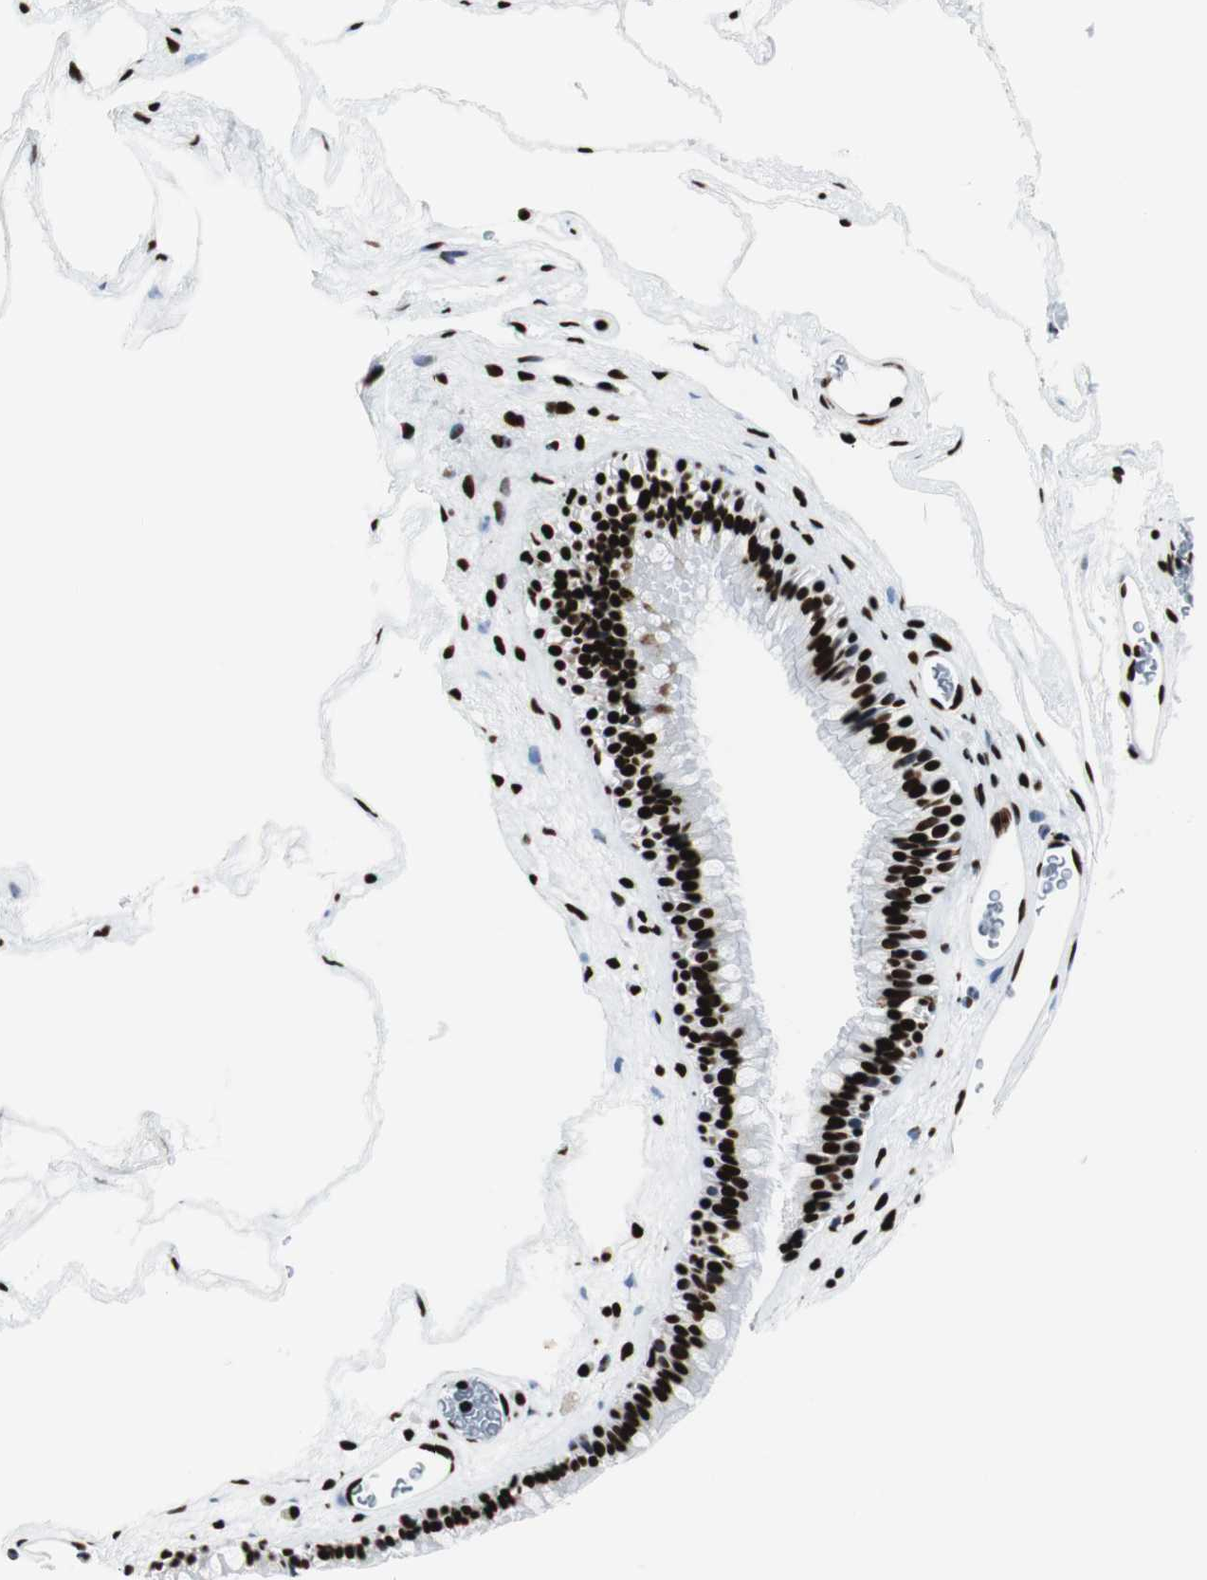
{"staining": {"intensity": "strong", "quantity": ">75%", "location": "nuclear"}, "tissue": "nasopharynx", "cell_type": "Respiratory epithelial cells", "image_type": "normal", "snomed": [{"axis": "morphology", "description": "Normal tissue, NOS"}, {"axis": "morphology", "description": "Inflammation, NOS"}, {"axis": "topography", "description": "Nasopharynx"}], "caption": "About >75% of respiratory epithelial cells in normal nasopharynx exhibit strong nuclear protein staining as visualized by brown immunohistochemical staining.", "gene": "NCL", "patient": {"sex": "male", "age": 48}}